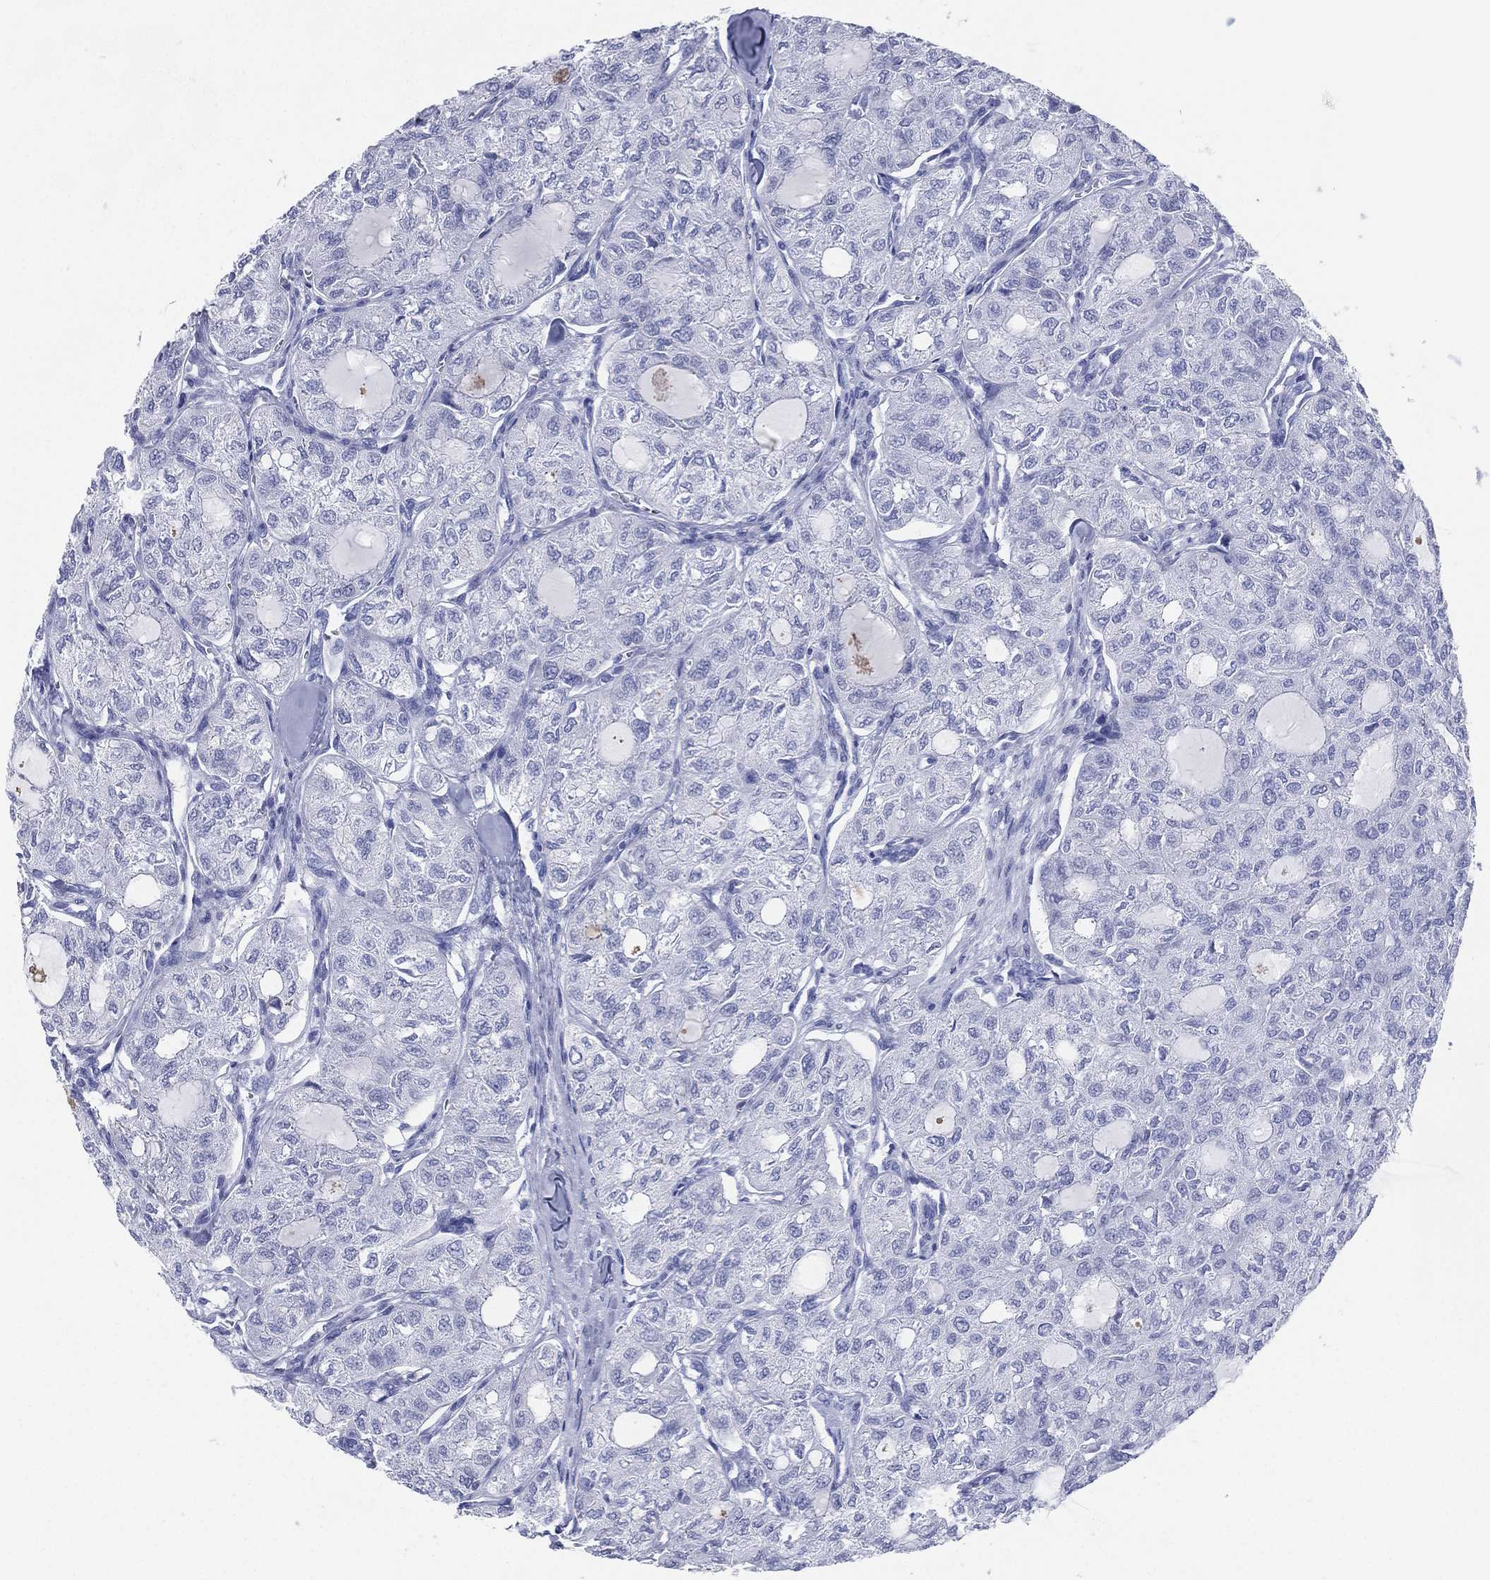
{"staining": {"intensity": "negative", "quantity": "none", "location": "none"}, "tissue": "thyroid cancer", "cell_type": "Tumor cells", "image_type": "cancer", "snomed": [{"axis": "morphology", "description": "Follicular adenoma carcinoma, NOS"}, {"axis": "topography", "description": "Thyroid gland"}], "caption": "Photomicrograph shows no protein positivity in tumor cells of thyroid follicular adenoma carcinoma tissue. (DAB (3,3'-diaminobenzidine) immunohistochemistry (IHC) with hematoxylin counter stain).", "gene": "CD79A", "patient": {"sex": "male", "age": 75}}